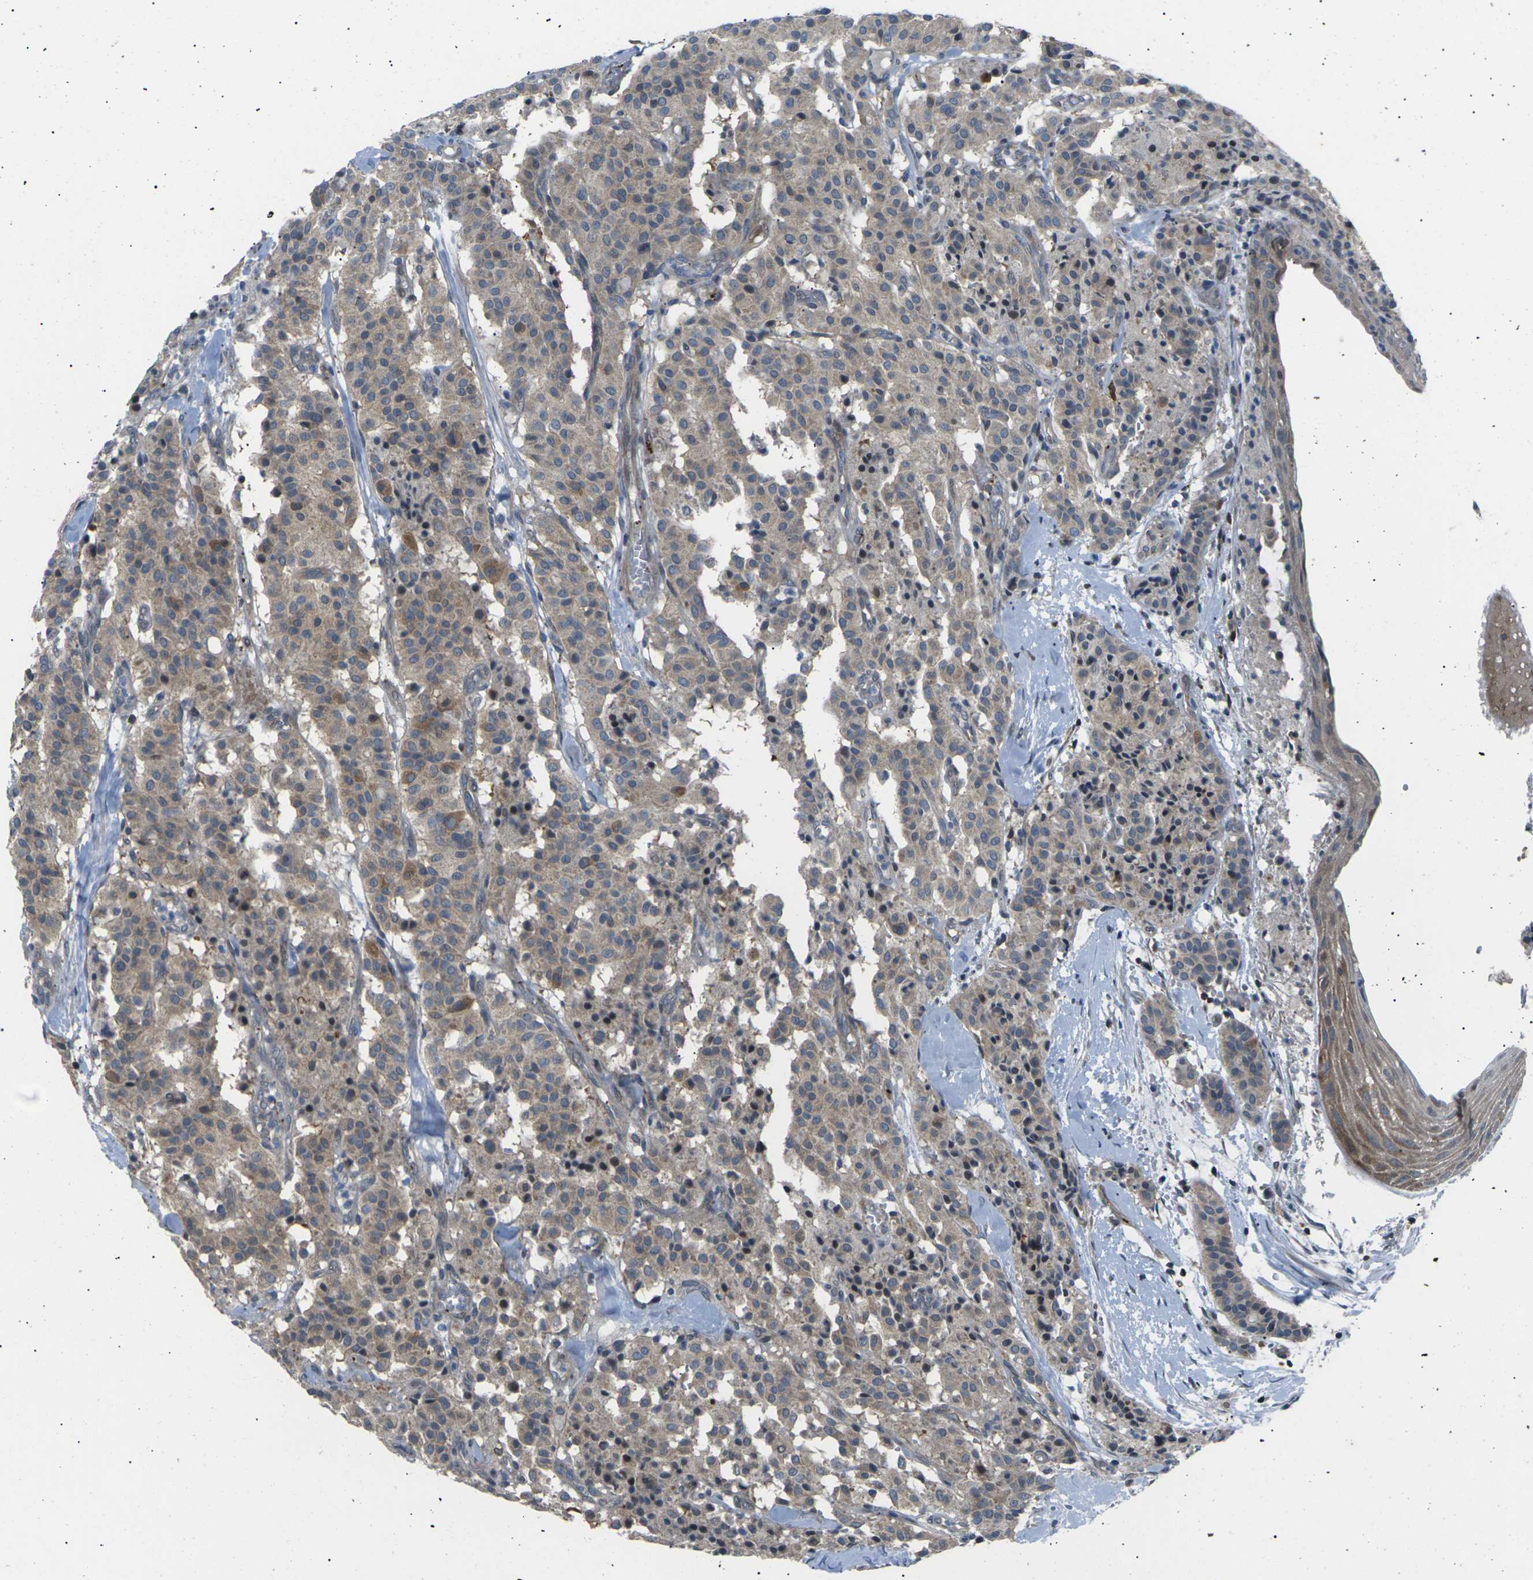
{"staining": {"intensity": "weak", "quantity": ">75%", "location": "cytoplasmic/membranous"}, "tissue": "carcinoid", "cell_type": "Tumor cells", "image_type": "cancer", "snomed": [{"axis": "morphology", "description": "Carcinoid, malignant, NOS"}, {"axis": "topography", "description": "Lung"}], "caption": "Carcinoid (malignant) tissue exhibits weak cytoplasmic/membranous expression in approximately >75% of tumor cells, visualized by immunohistochemistry. (brown staining indicates protein expression, while blue staining denotes nuclei).", "gene": "RPS6KA3", "patient": {"sex": "male", "age": 30}}